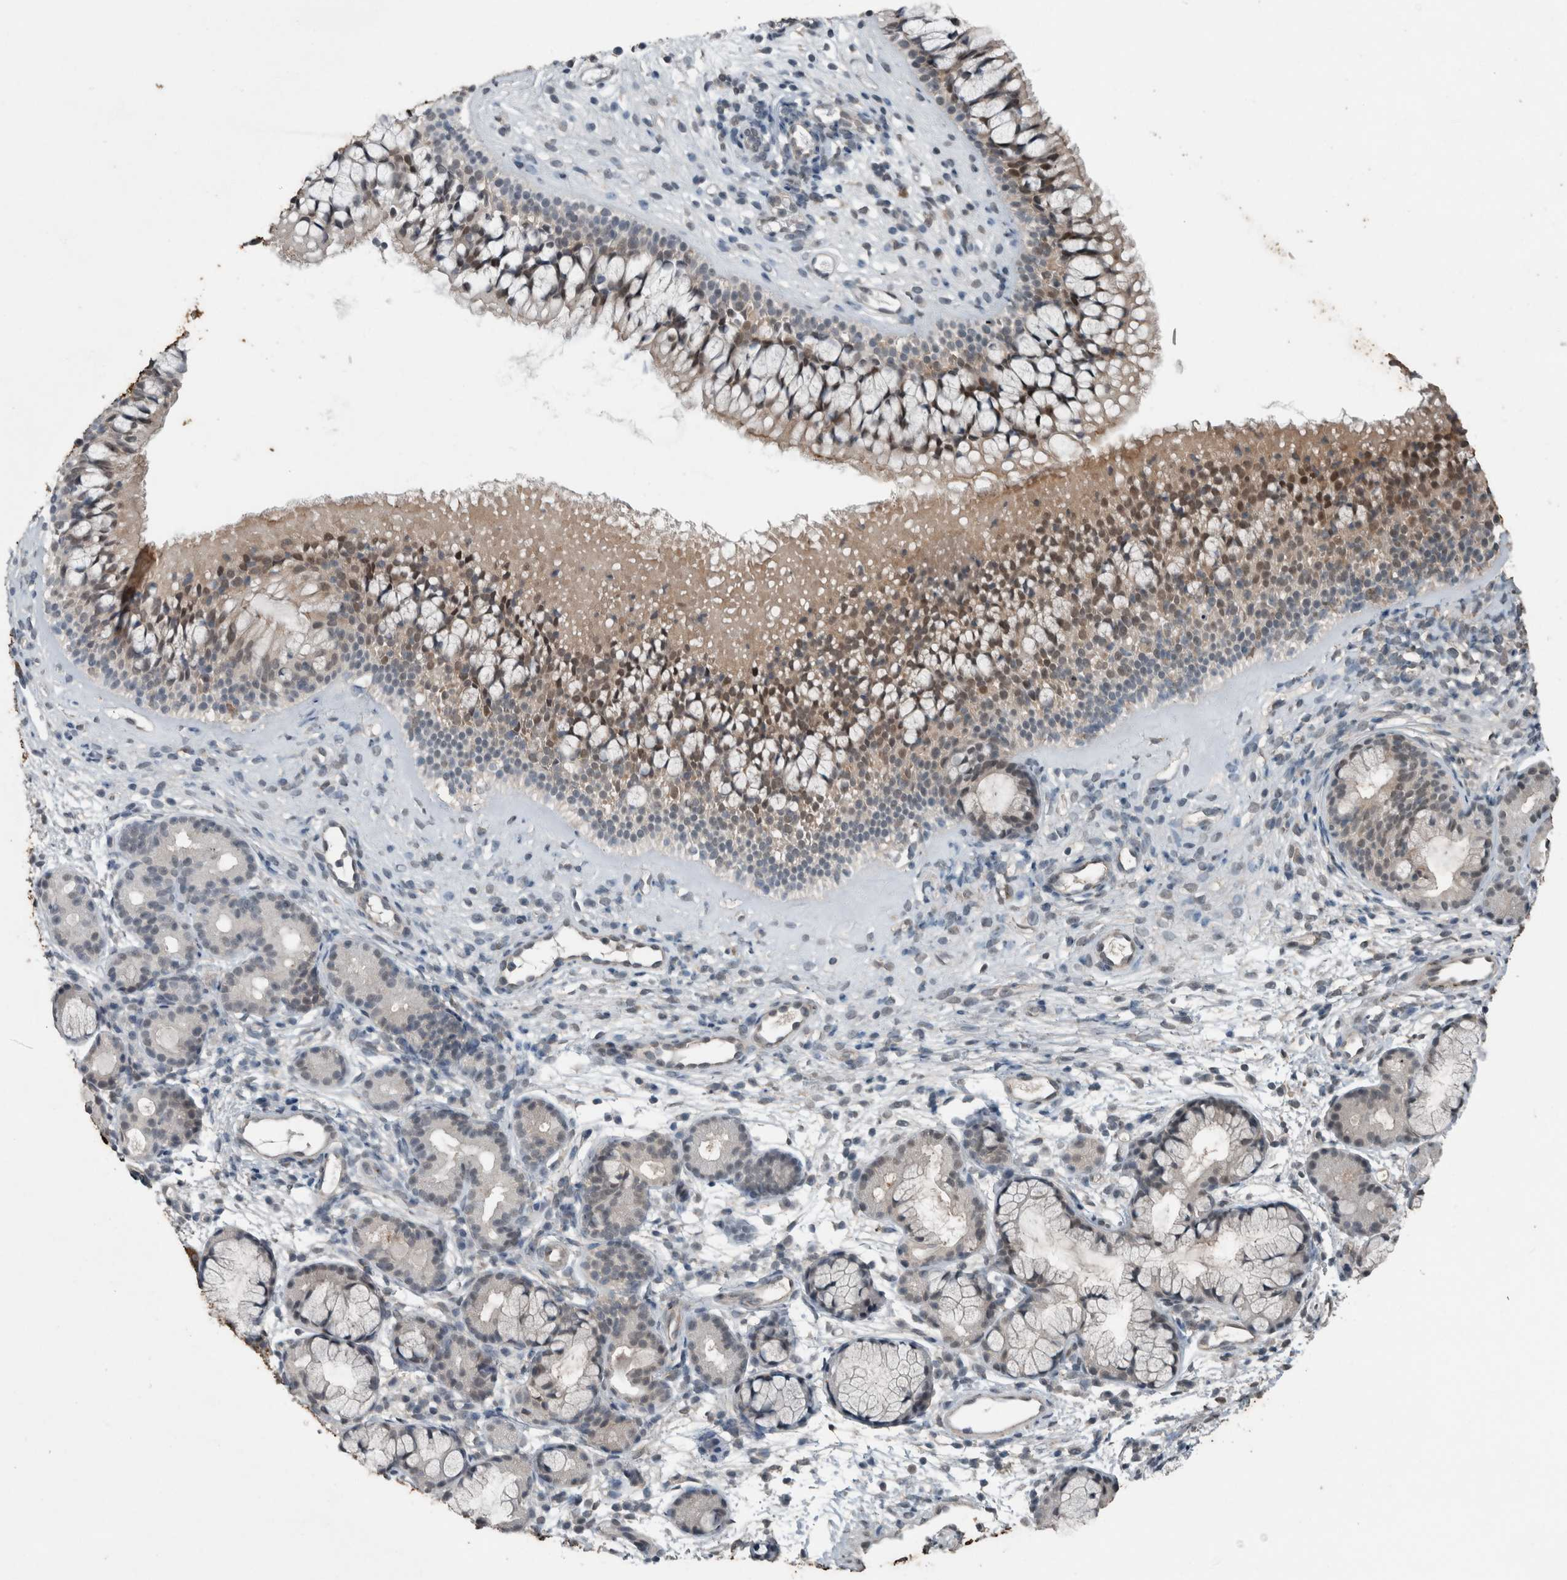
{"staining": {"intensity": "weak", "quantity": ">75%", "location": "cytoplasmic/membranous,nuclear"}, "tissue": "nasopharynx", "cell_type": "Respiratory epithelial cells", "image_type": "normal", "snomed": [{"axis": "morphology", "description": "Normal tissue, NOS"}, {"axis": "morphology", "description": "Inflammation, NOS"}, {"axis": "topography", "description": "Nasopharynx"}], "caption": "A high-resolution histopathology image shows IHC staining of unremarkable nasopharynx, which demonstrates weak cytoplasmic/membranous,nuclear positivity in approximately >75% of respiratory epithelial cells. (DAB (3,3'-diaminobenzidine) = brown stain, brightfield microscopy at high magnification).", "gene": "MYO1E", "patient": {"sex": "female", "age": 19}}